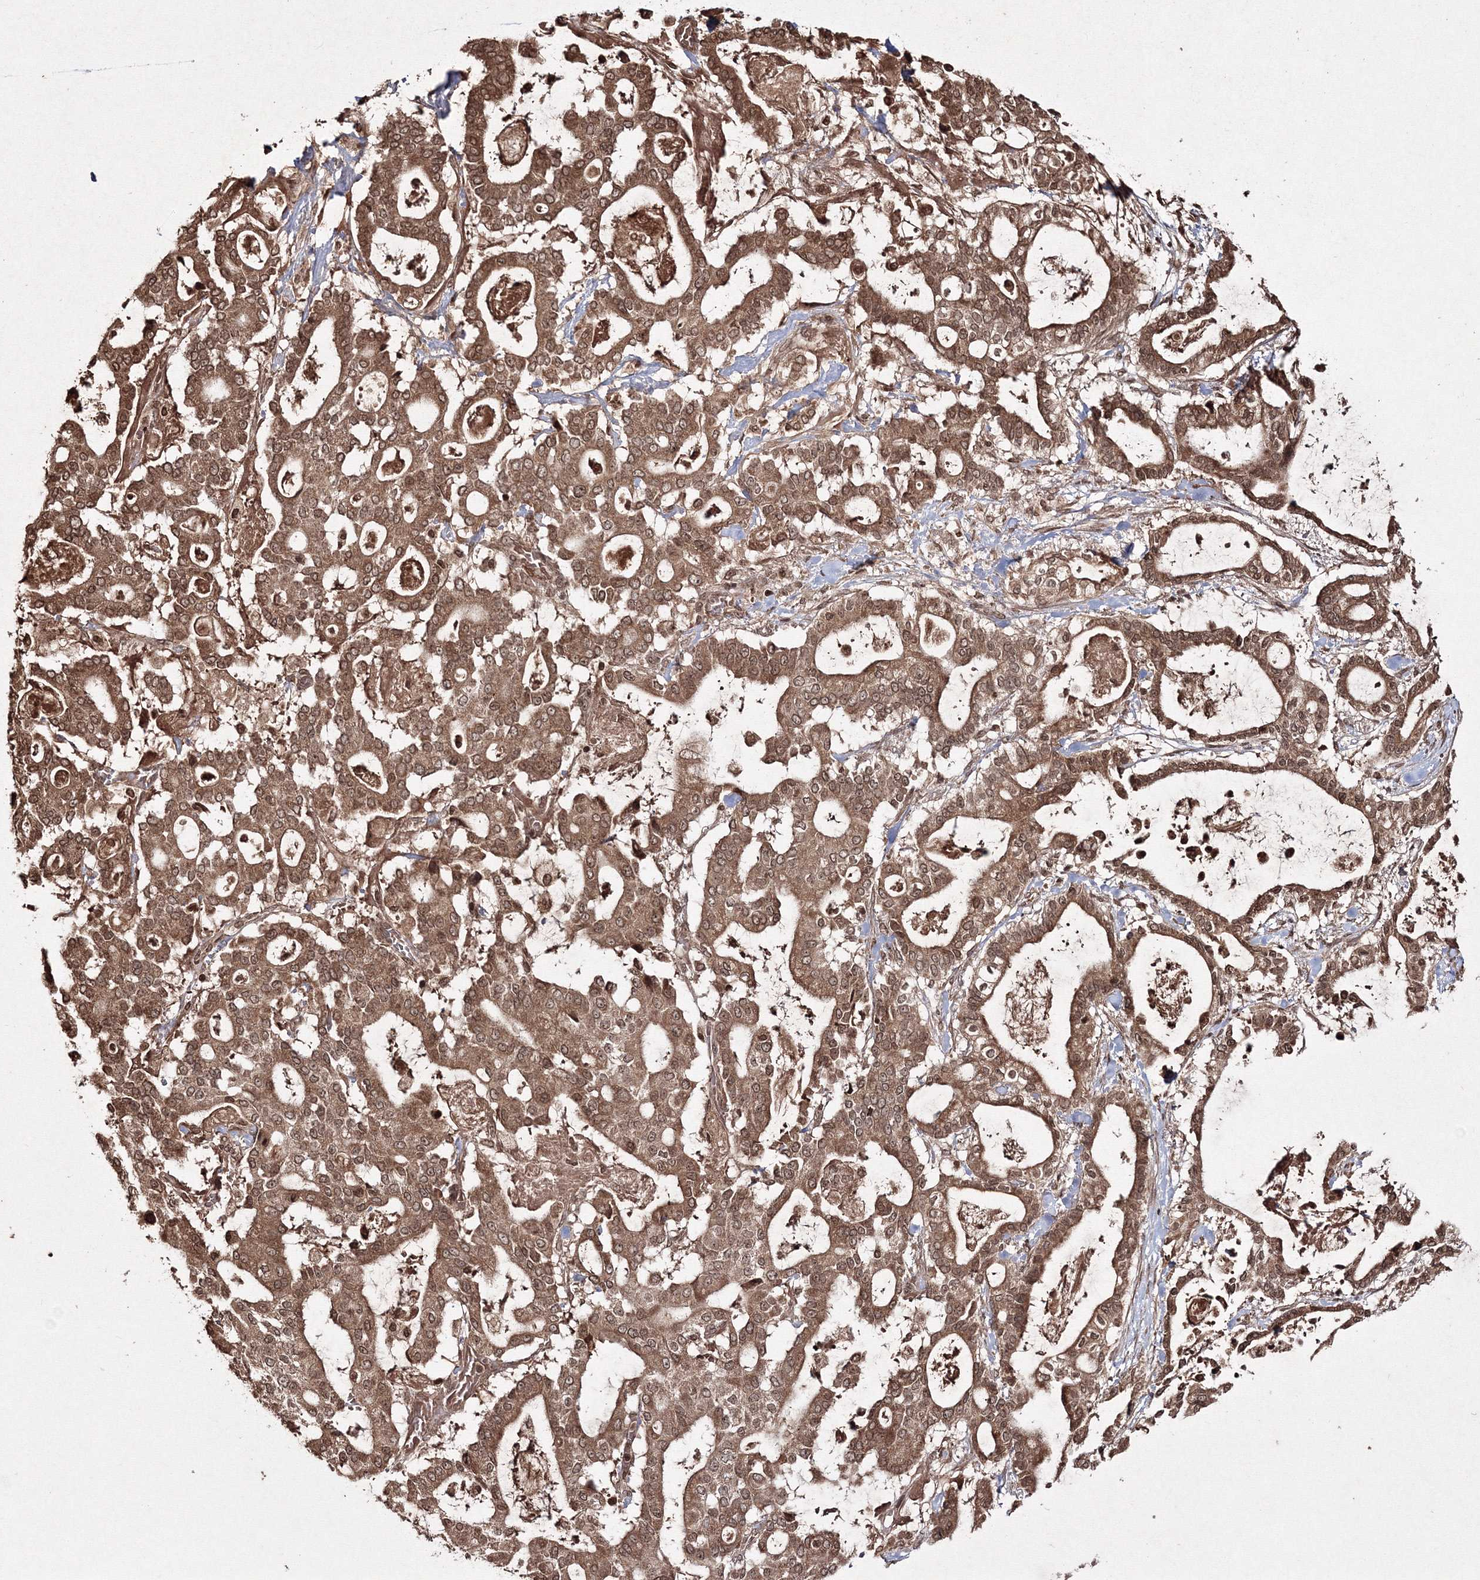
{"staining": {"intensity": "strong", "quantity": ">75%", "location": "cytoplasmic/membranous,nuclear"}, "tissue": "pancreatic cancer", "cell_type": "Tumor cells", "image_type": "cancer", "snomed": [{"axis": "morphology", "description": "Adenocarcinoma, NOS"}, {"axis": "topography", "description": "Pancreas"}], "caption": "There is high levels of strong cytoplasmic/membranous and nuclear expression in tumor cells of pancreatic adenocarcinoma, as demonstrated by immunohistochemical staining (brown color).", "gene": "PEX13", "patient": {"sex": "male", "age": 63}}